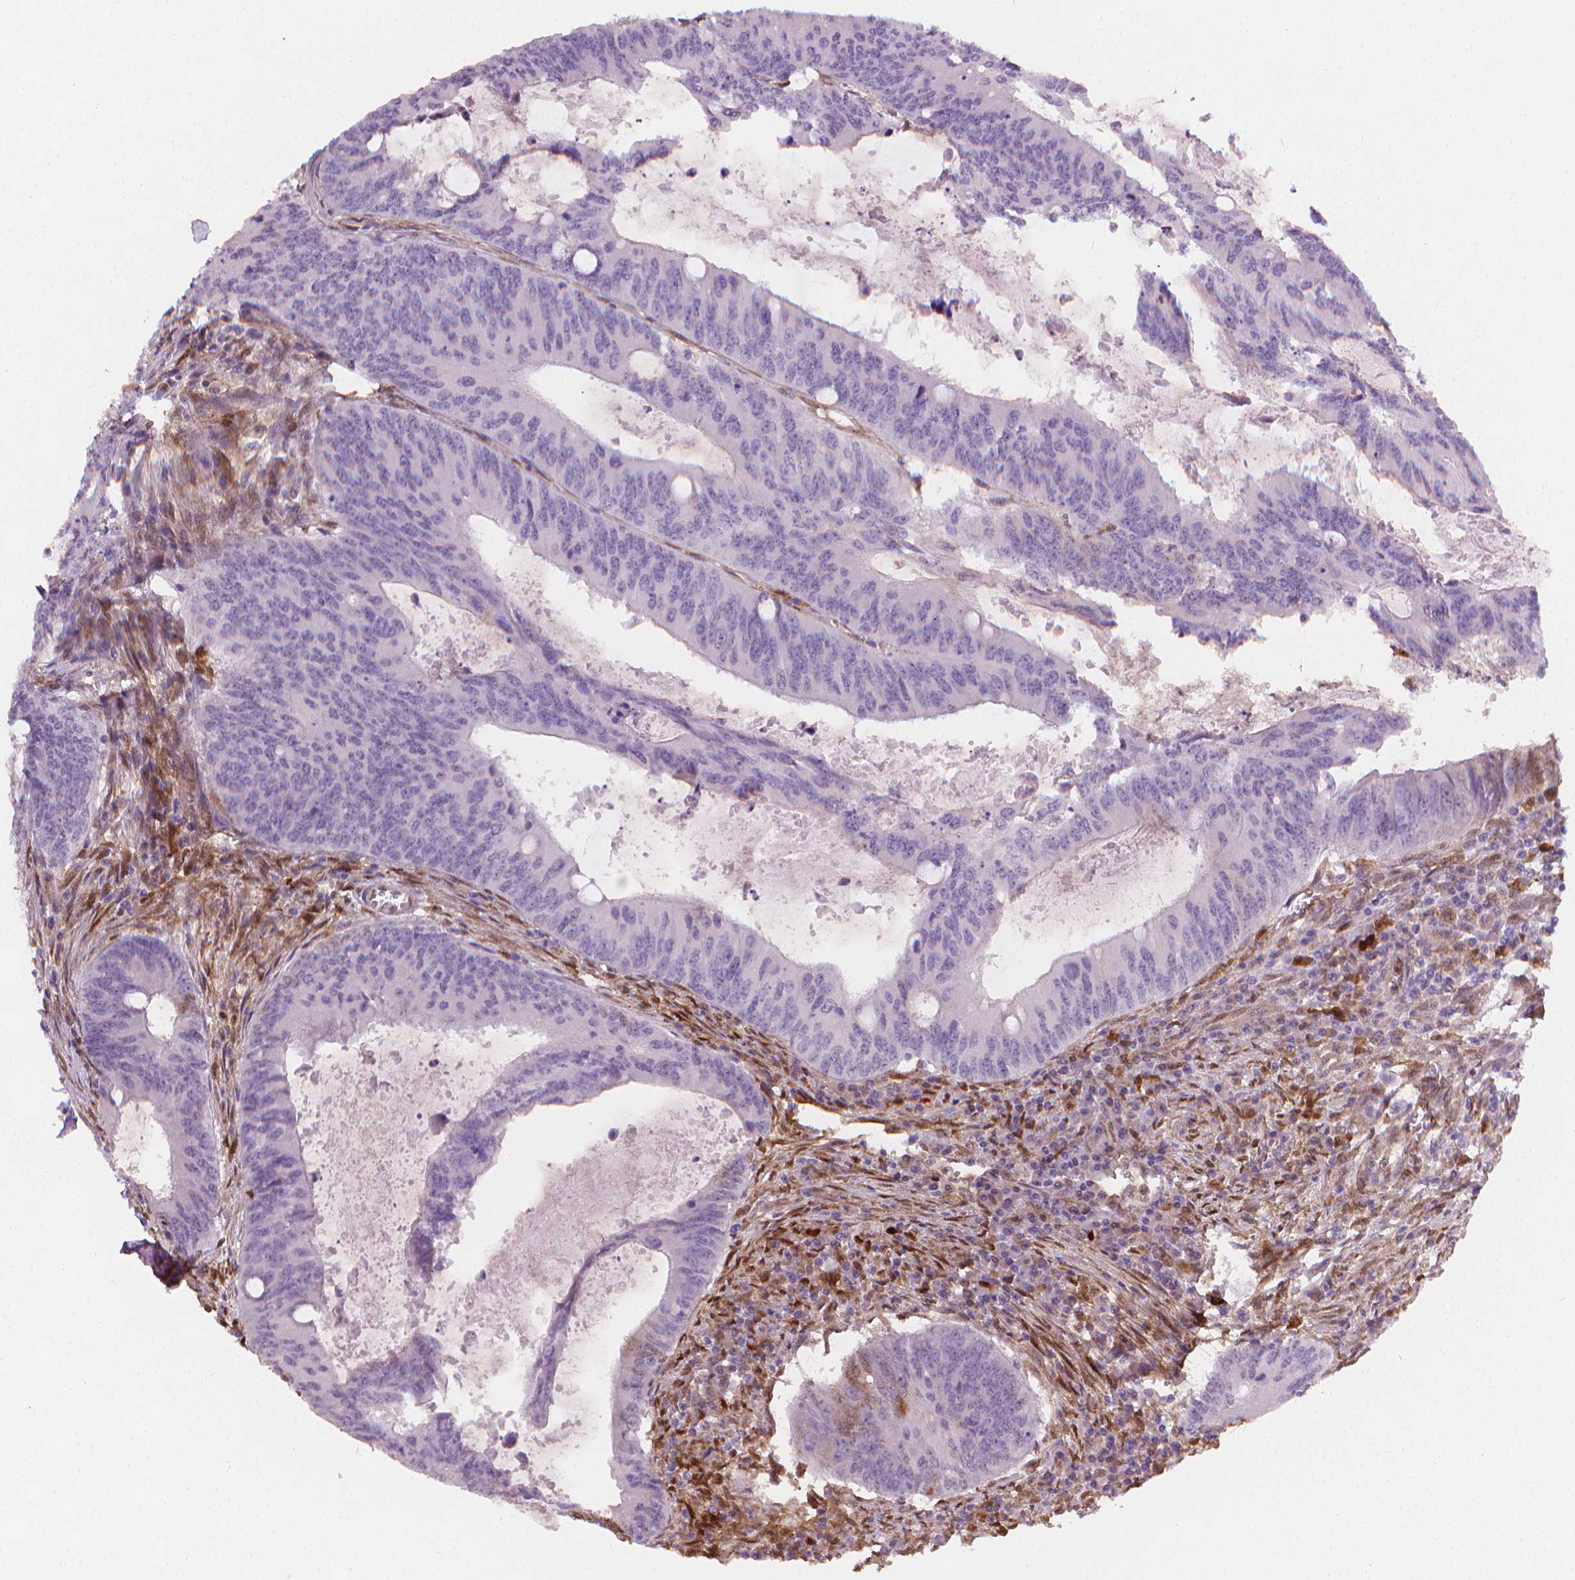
{"staining": {"intensity": "negative", "quantity": "none", "location": "none"}, "tissue": "colorectal cancer", "cell_type": "Tumor cells", "image_type": "cancer", "snomed": [{"axis": "morphology", "description": "Adenocarcinoma, NOS"}, {"axis": "topography", "description": "Colon"}], "caption": "High power microscopy photomicrograph of an immunohistochemistry histopathology image of colorectal cancer (adenocarcinoma), revealing no significant staining in tumor cells.", "gene": "TNFAIP2", "patient": {"sex": "male", "age": 67}}